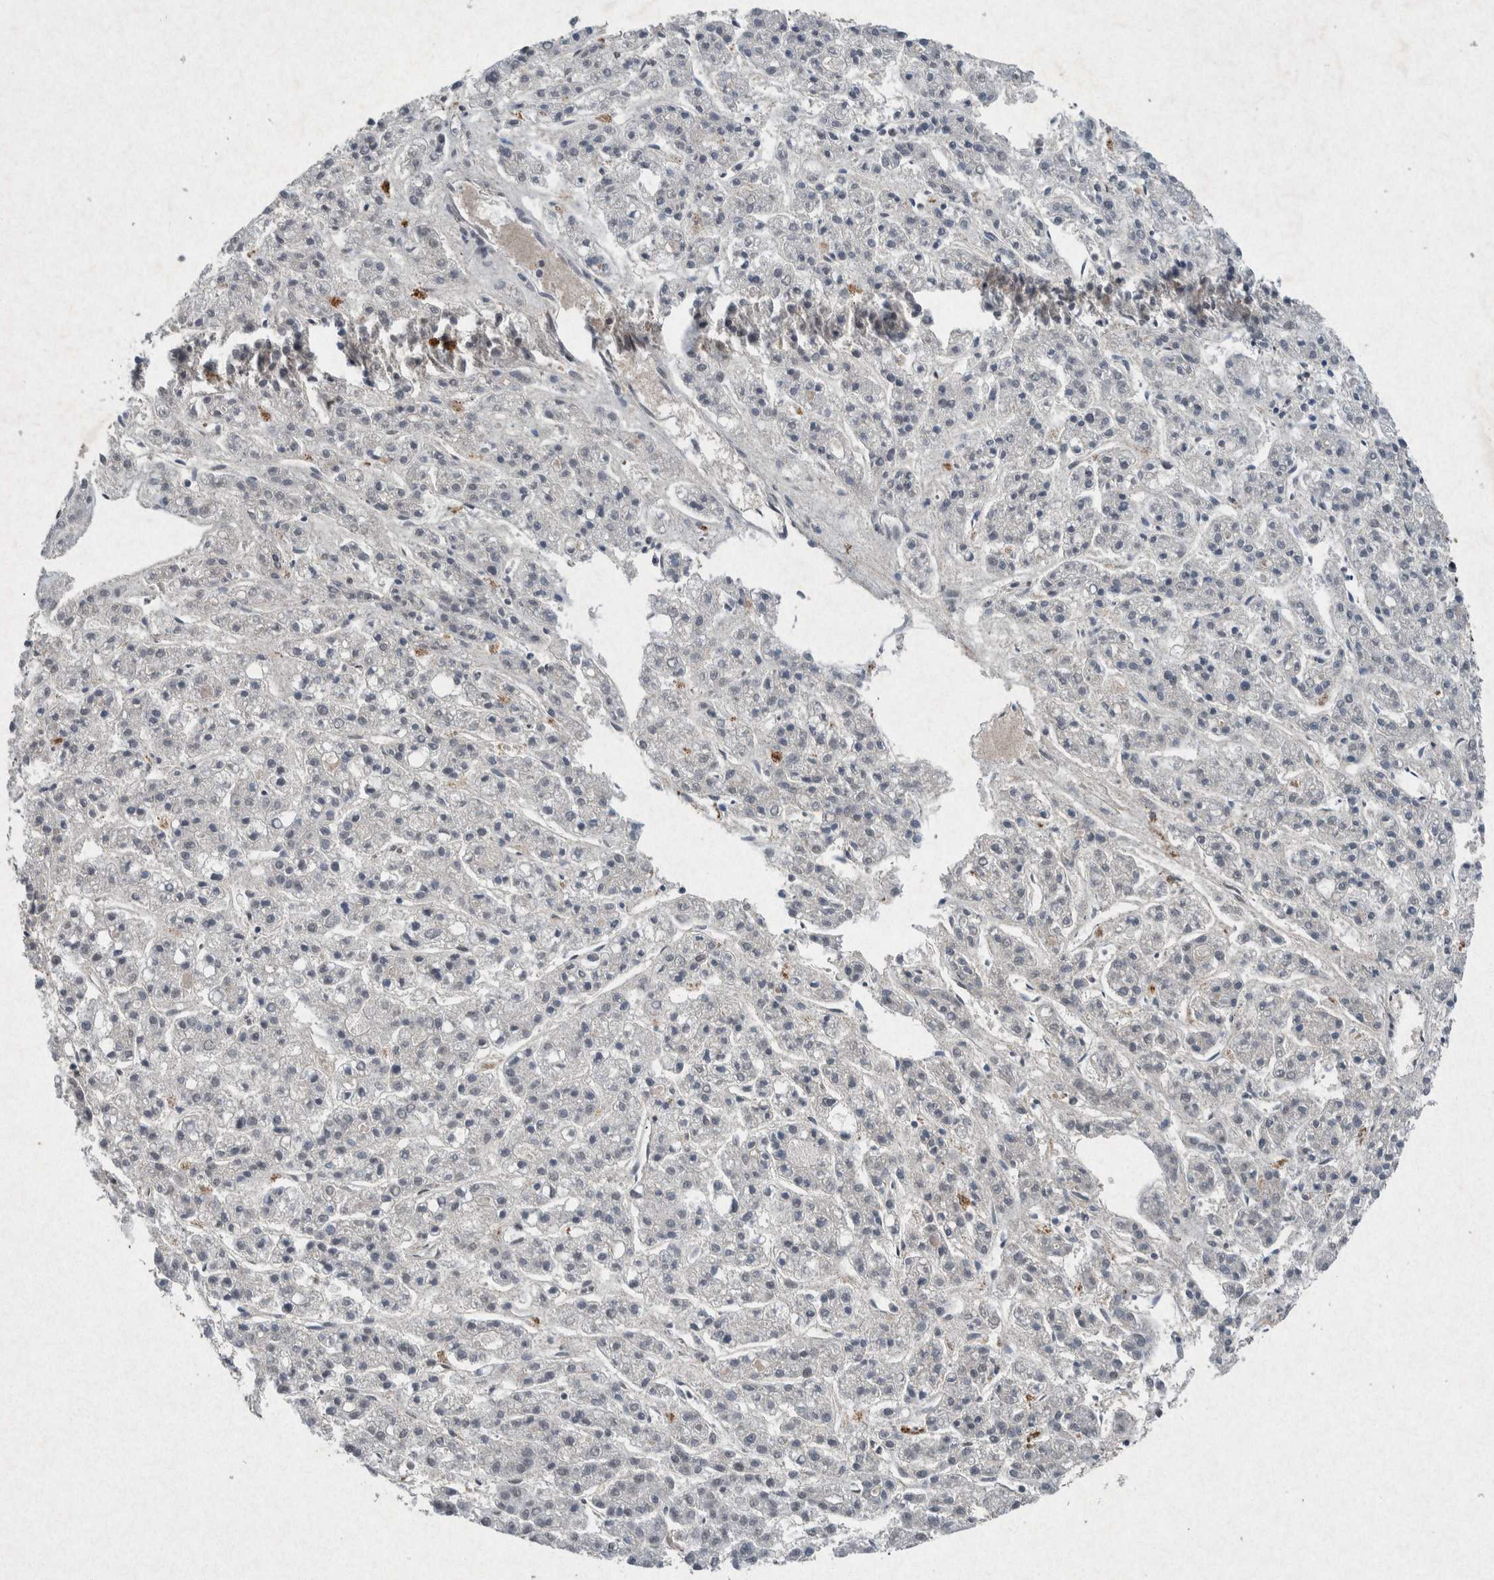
{"staining": {"intensity": "moderate", "quantity": "<25%", "location": "nuclear"}, "tissue": "liver cancer", "cell_type": "Tumor cells", "image_type": "cancer", "snomed": [{"axis": "morphology", "description": "Carcinoma, Hepatocellular, NOS"}, {"axis": "topography", "description": "Liver"}], "caption": "Protein expression analysis of human liver cancer (hepatocellular carcinoma) reveals moderate nuclear positivity in about <25% of tumor cells.", "gene": "TAF10", "patient": {"sex": "male", "age": 70}}